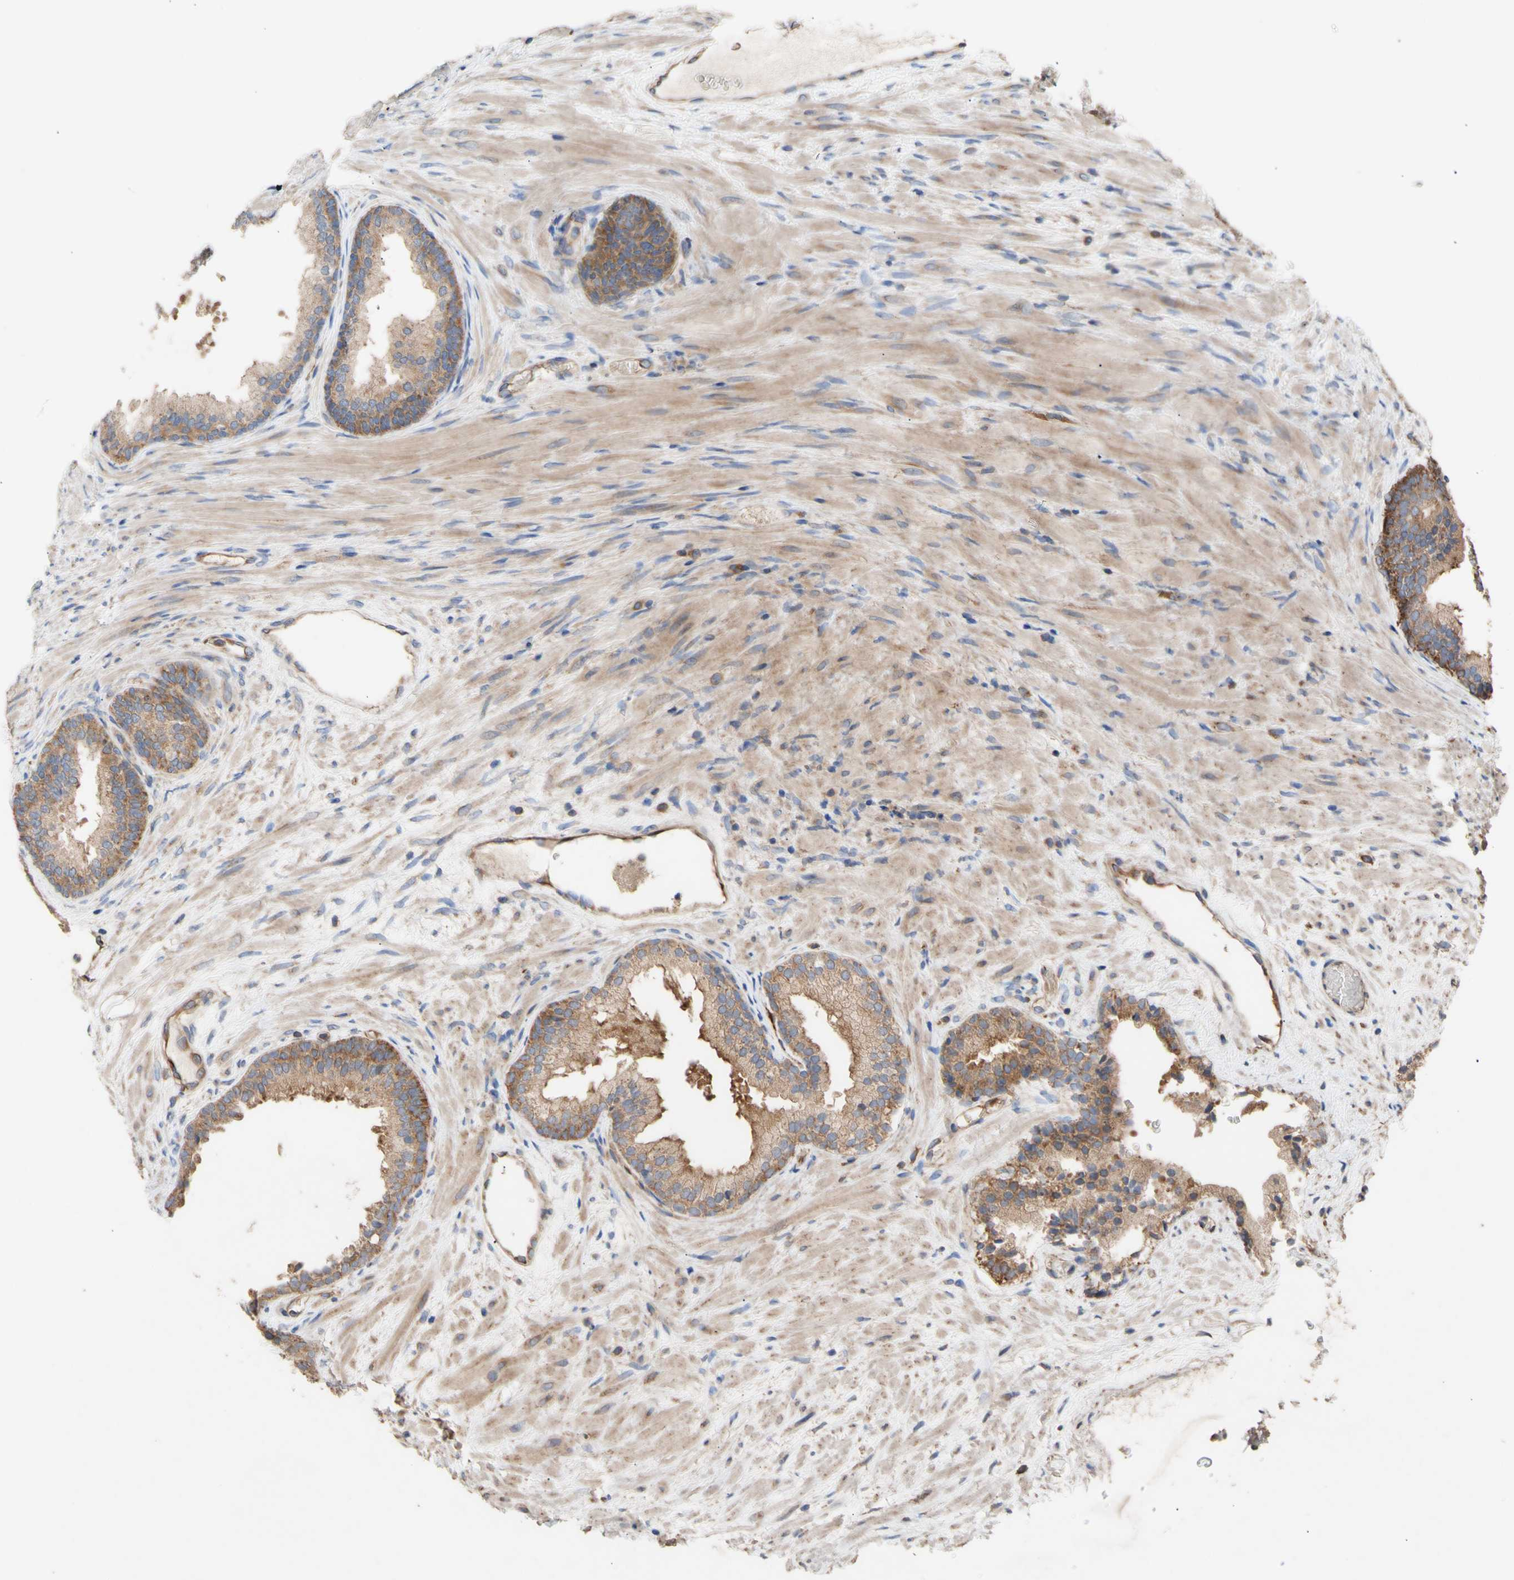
{"staining": {"intensity": "moderate", "quantity": ">75%", "location": "cytoplasmic/membranous"}, "tissue": "prostate", "cell_type": "Glandular cells", "image_type": "normal", "snomed": [{"axis": "morphology", "description": "Normal tissue, NOS"}, {"axis": "topography", "description": "Prostate"}], "caption": "Immunohistochemical staining of normal human prostate displays moderate cytoplasmic/membranous protein expression in approximately >75% of glandular cells.", "gene": "EIF2S3", "patient": {"sex": "male", "age": 76}}